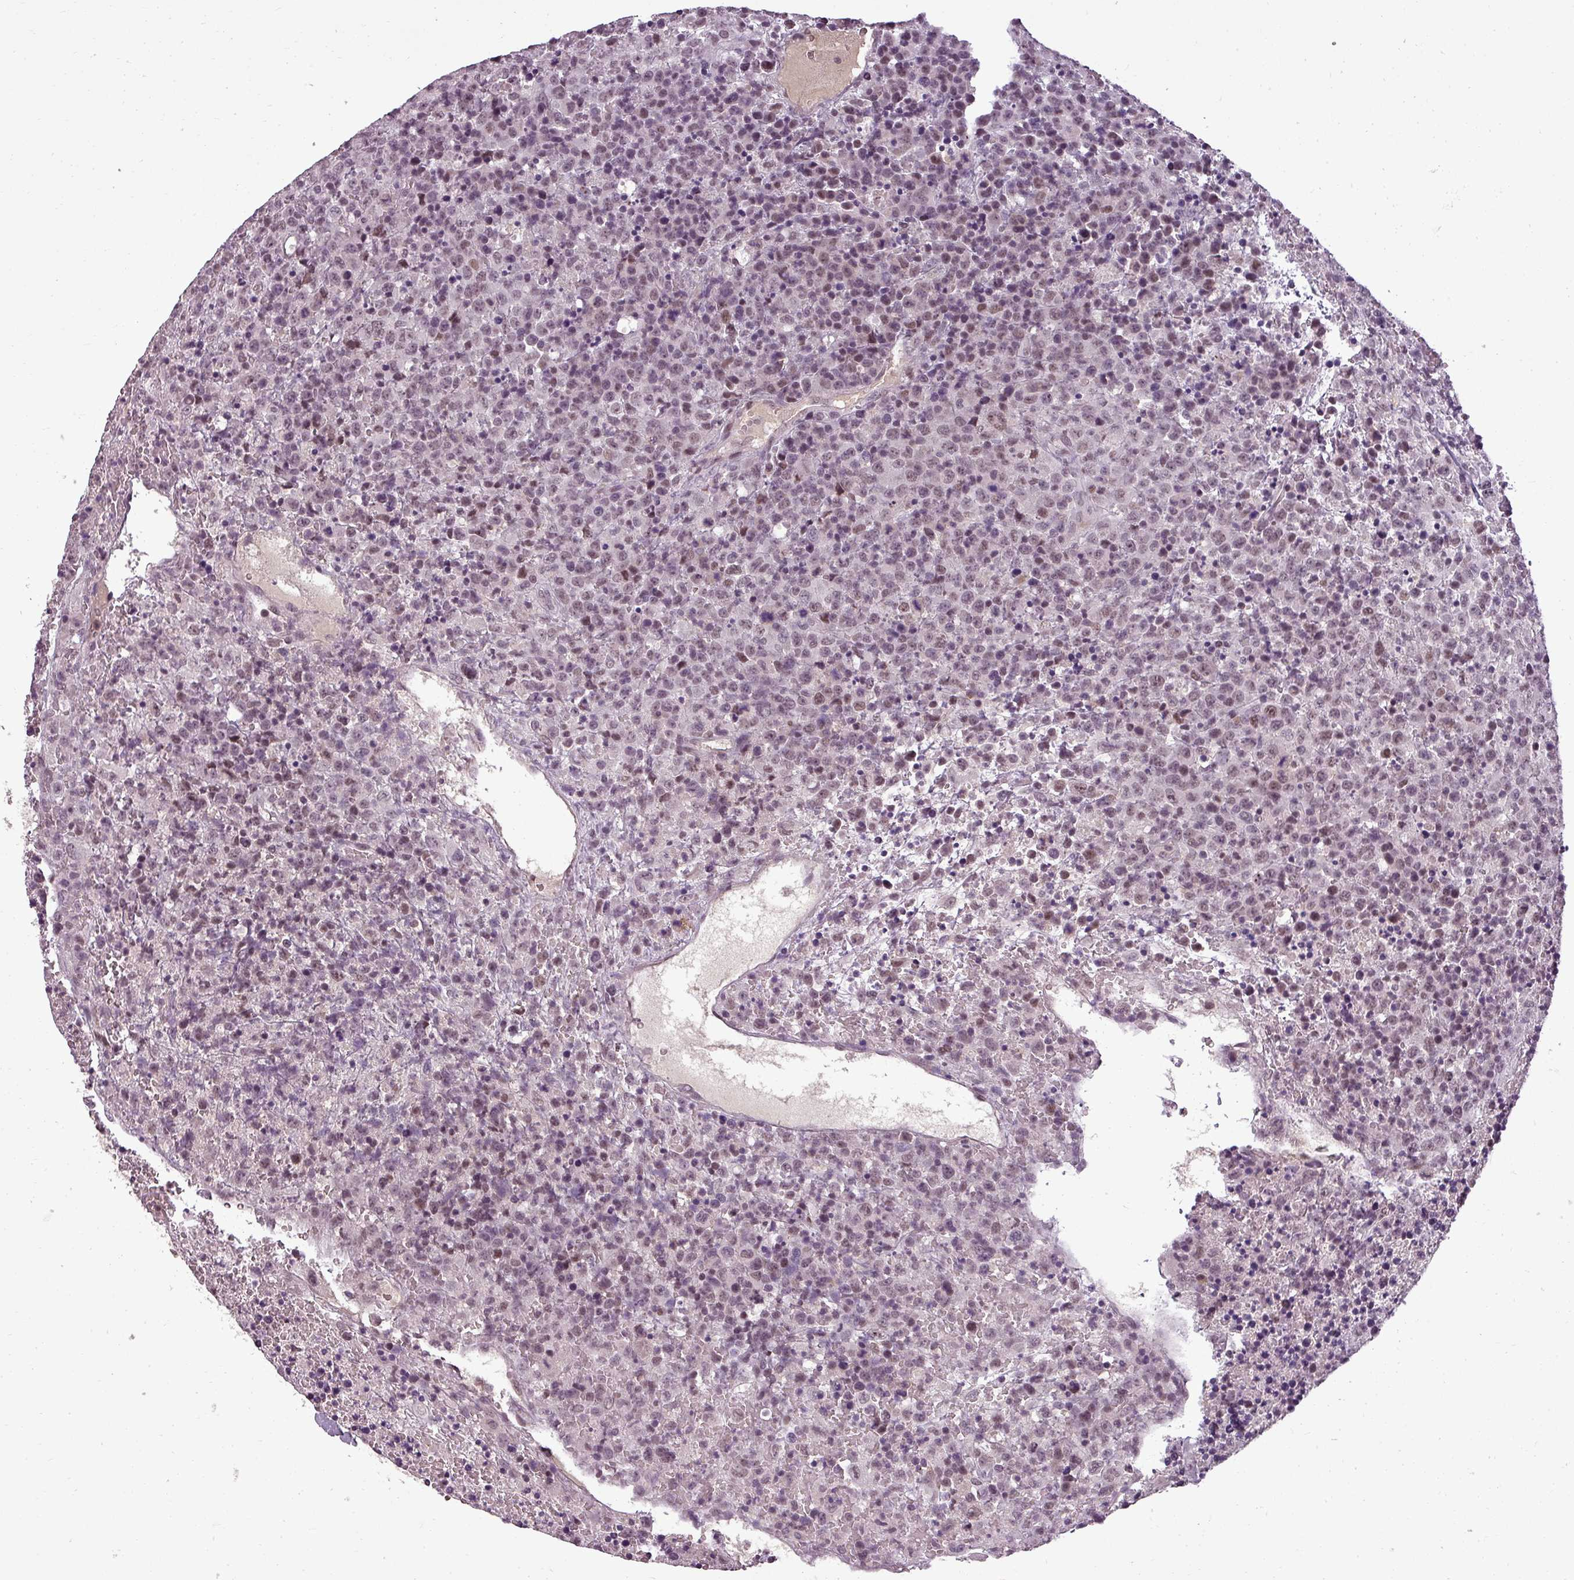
{"staining": {"intensity": "moderate", "quantity": "25%-75%", "location": "nuclear"}, "tissue": "lymphoma", "cell_type": "Tumor cells", "image_type": "cancer", "snomed": [{"axis": "morphology", "description": "Malignant lymphoma, non-Hodgkin's type, High grade"}, {"axis": "topography", "description": "Lymph node"}], "caption": "Human lymphoma stained for a protein (brown) displays moderate nuclear positive positivity in approximately 25%-75% of tumor cells.", "gene": "BCAS3", "patient": {"sex": "male", "age": 16}}